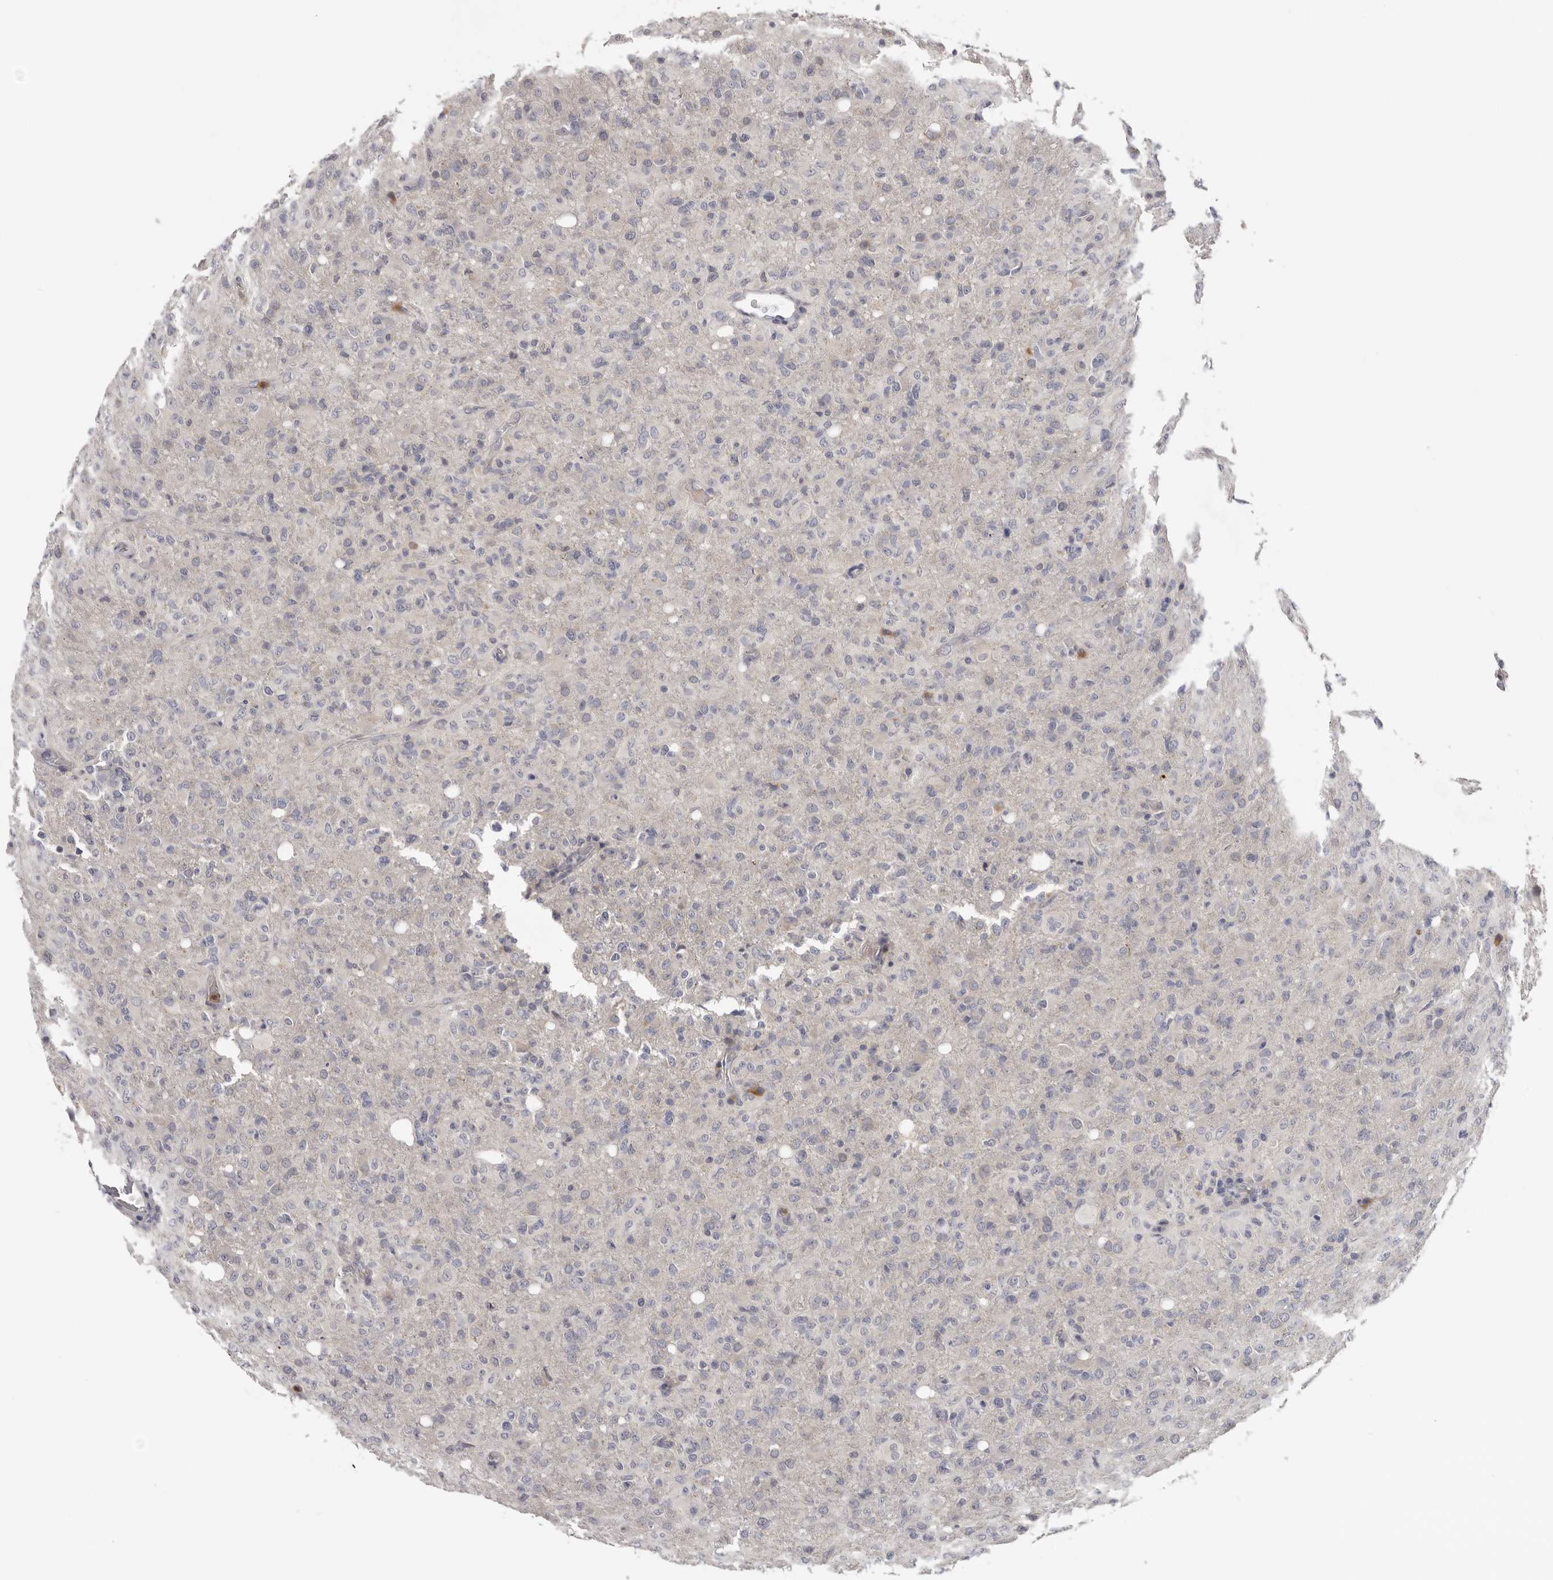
{"staining": {"intensity": "negative", "quantity": "none", "location": "none"}, "tissue": "glioma", "cell_type": "Tumor cells", "image_type": "cancer", "snomed": [{"axis": "morphology", "description": "Glioma, malignant, High grade"}, {"axis": "topography", "description": "Brain"}], "caption": "Glioma stained for a protein using immunohistochemistry demonstrates no staining tumor cells.", "gene": "KIF2B", "patient": {"sex": "female", "age": 57}}